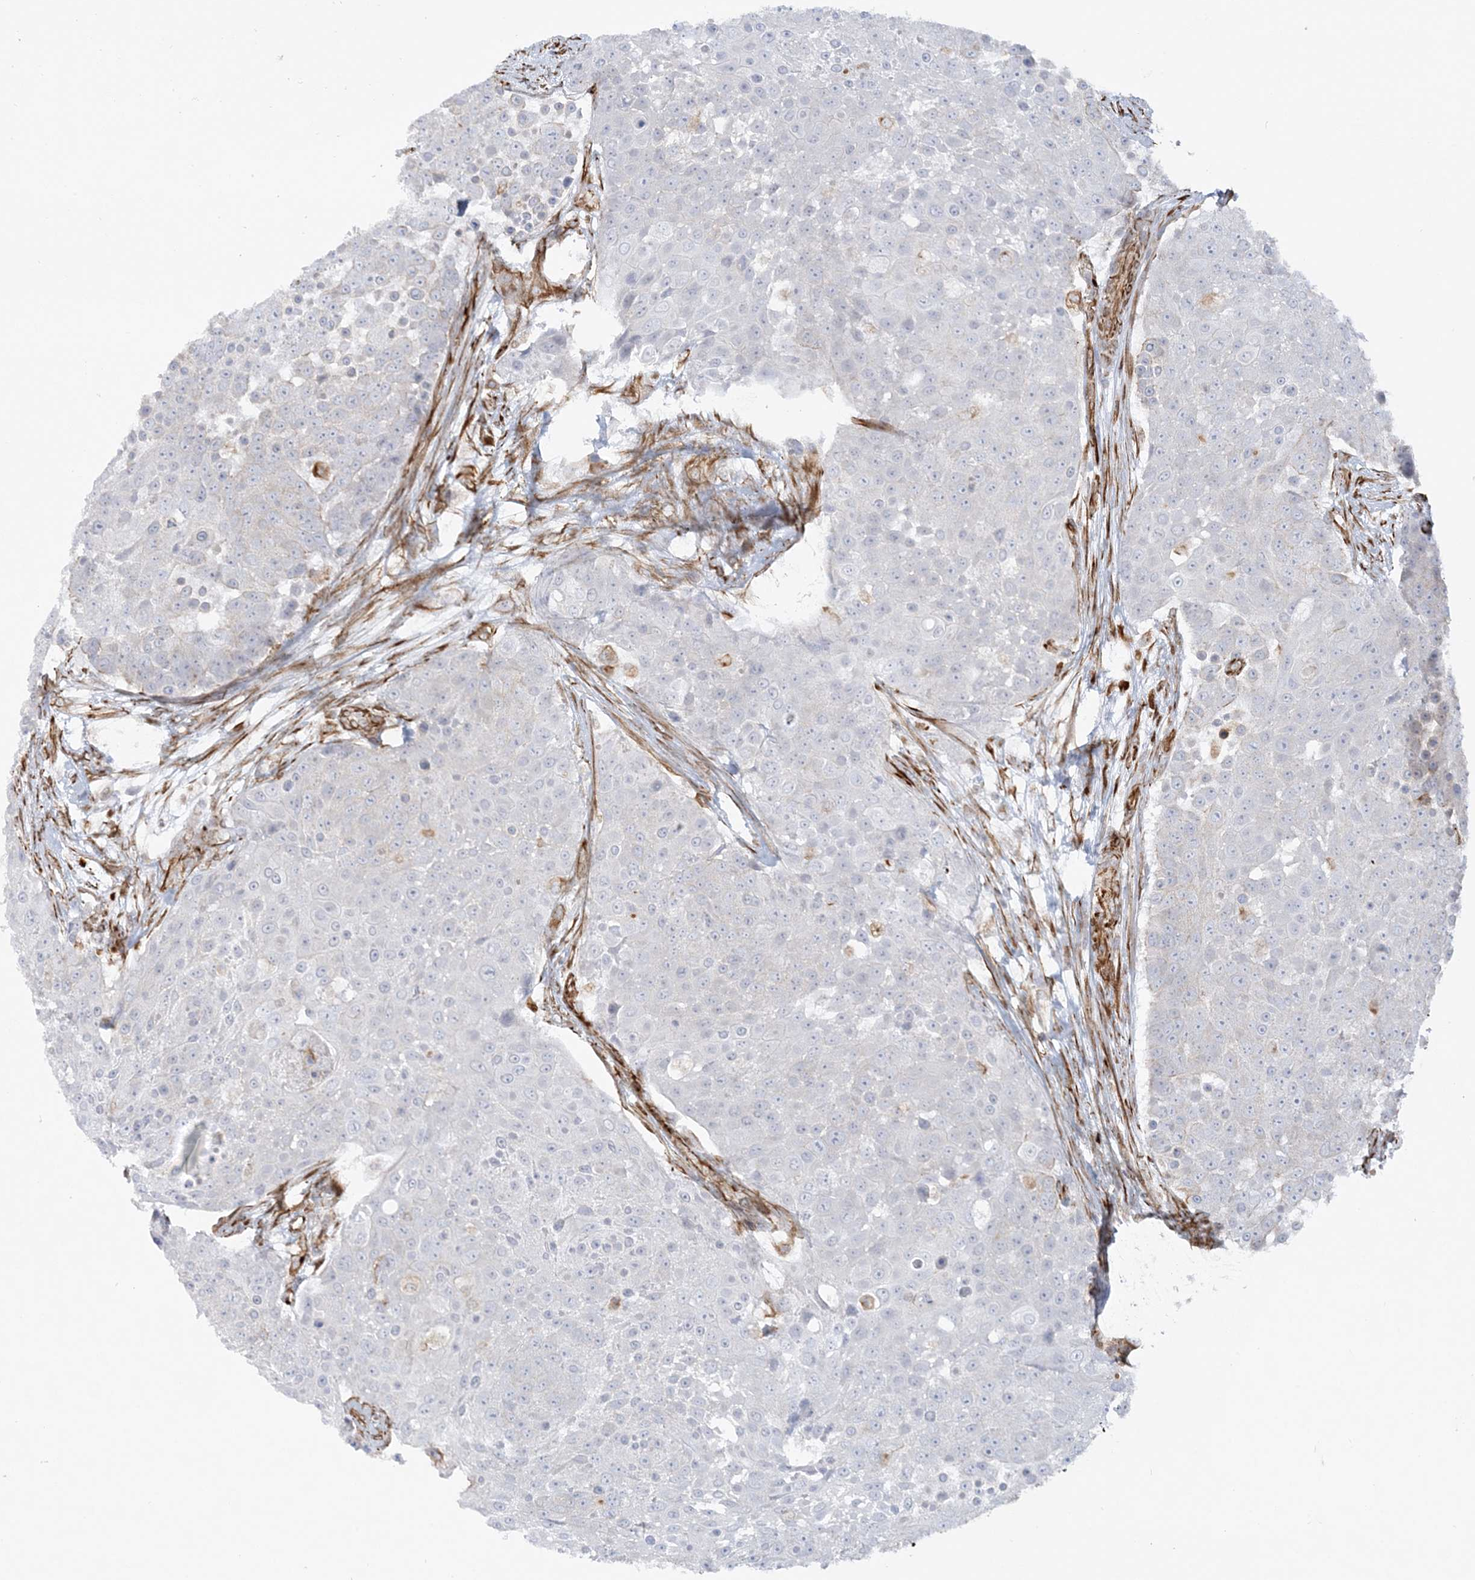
{"staining": {"intensity": "negative", "quantity": "none", "location": "none"}, "tissue": "urothelial cancer", "cell_type": "Tumor cells", "image_type": "cancer", "snomed": [{"axis": "morphology", "description": "Urothelial carcinoma, High grade"}, {"axis": "topography", "description": "Urinary bladder"}], "caption": "IHC micrograph of neoplastic tissue: human urothelial cancer stained with DAB displays no significant protein staining in tumor cells.", "gene": "SCLT1", "patient": {"sex": "female", "age": 63}}